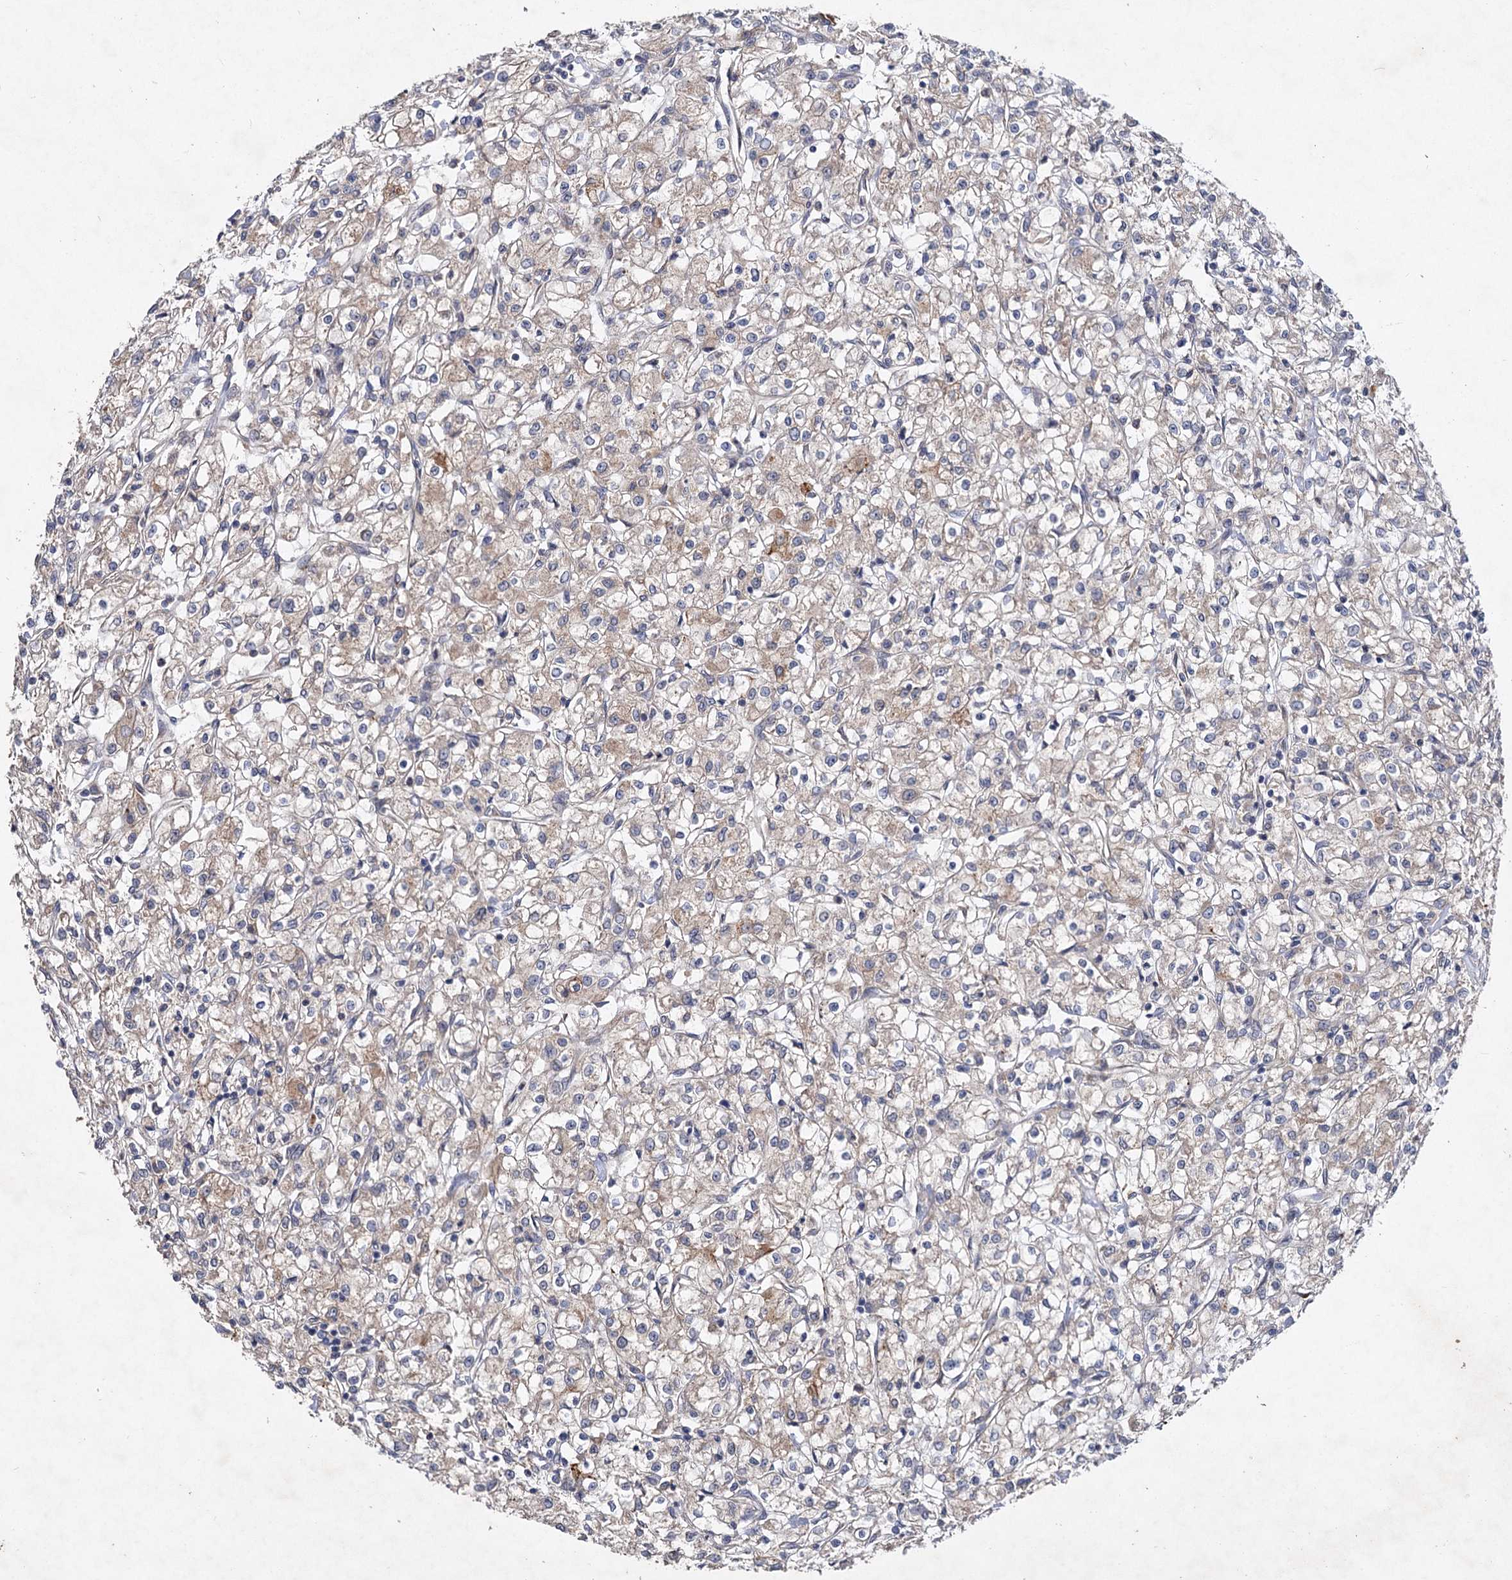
{"staining": {"intensity": "weak", "quantity": "25%-75%", "location": "cytoplasmic/membranous"}, "tissue": "renal cancer", "cell_type": "Tumor cells", "image_type": "cancer", "snomed": [{"axis": "morphology", "description": "Adenocarcinoma, NOS"}, {"axis": "topography", "description": "Kidney"}], "caption": "Immunohistochemical staining of human adenocarcinoma (renal) exhibits low levels of weak cytoplasmic/membranous staining in about 25%-75% of tumor cells.", "gene": "NUDCD2", "patient": {"sex": "female", "age": 59}}